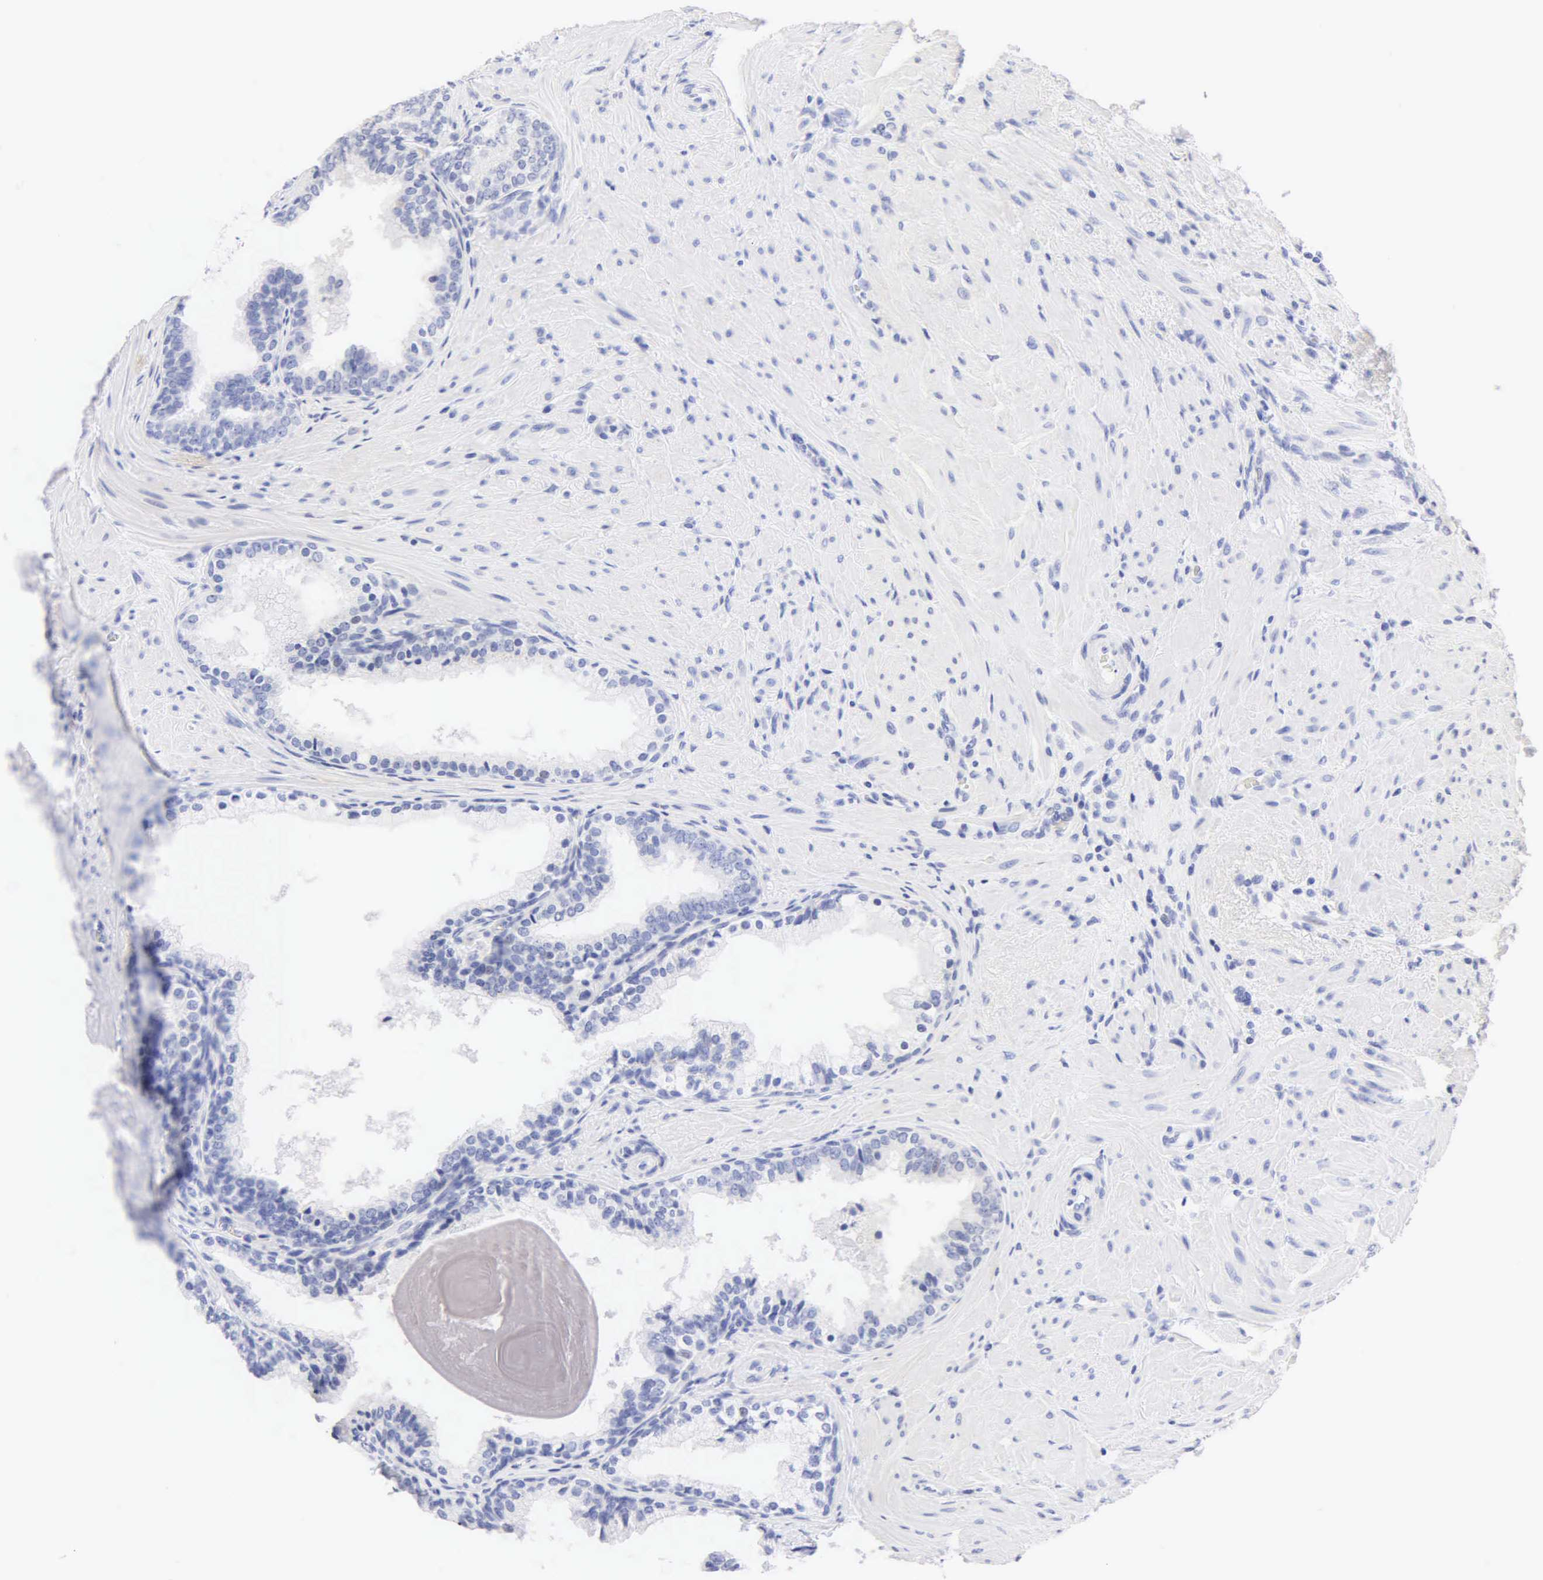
{"staining": {"intensity": "weak", "quantity": "<25%", "location": "nuclear"}, "tissue": "prostate", "cell_type": "Glandular cells", "image_type": "normal", "snomed": [{"axis": "morphology", "description": "Normal tissue, NOS"}, {"axis": "topography", "description": "Prostate"}], "caption": "There is no significant expression in glandular cells of prostate. (Brightfield microscopy of DAB (3,3'-diaminobenzidine) immunohistochemistry at high magnification).", "gene": "NKX2", "patient": {"sex": "male", "age": 65}}